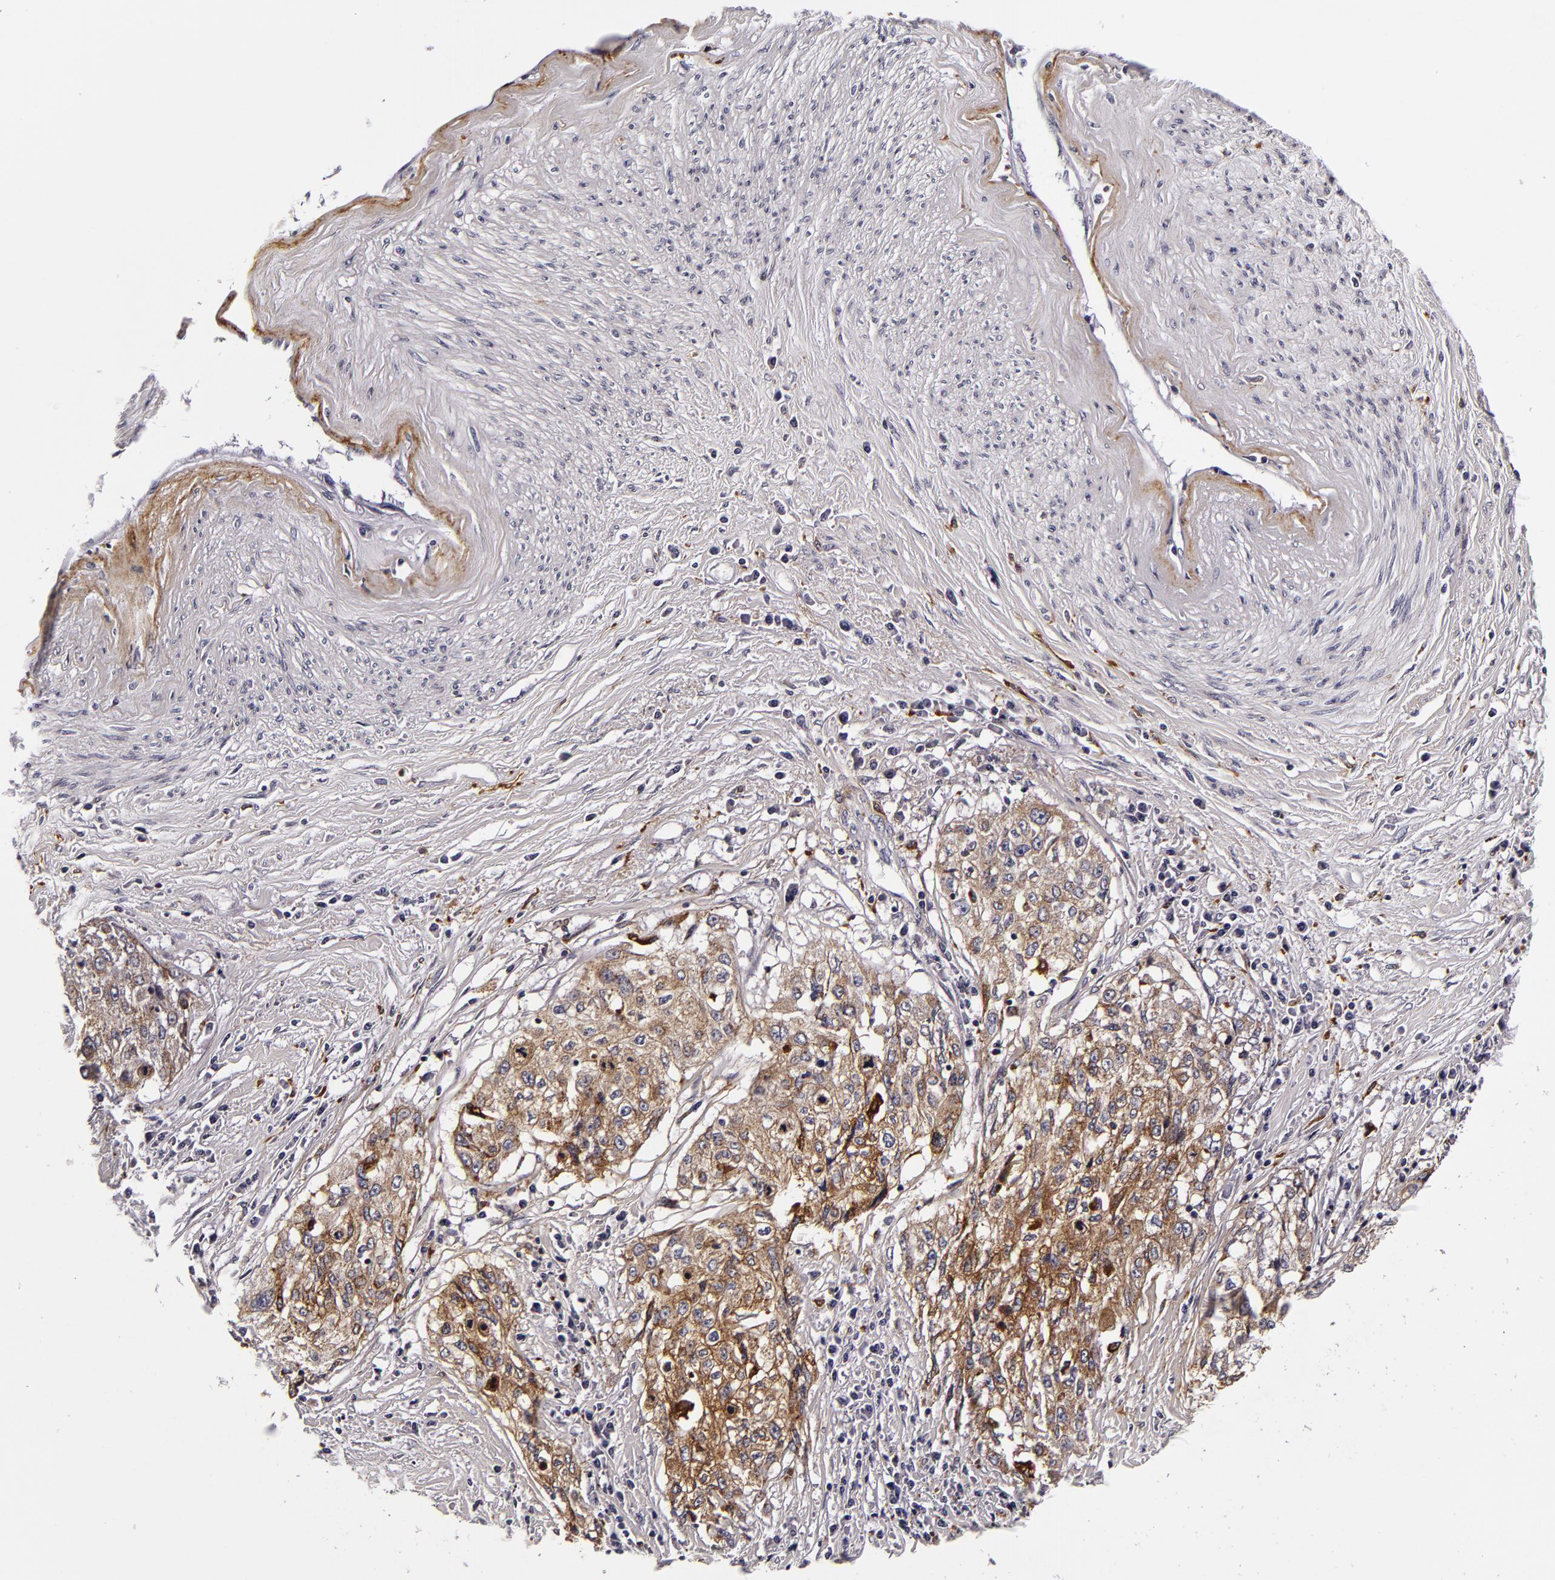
{"staining": {"intensity": "weak", "quantity": "25%-75%", "location": "cytoplasmic/membranous"}, "tissue": "cervical cancer", "cell_type": "Tumor cells", "image_type": "cancer", "snomed": [{"axis": "morphology", "description": "Squamous cell carcinoma, NOS"}, {"axis": "topography", "description": "Cervix"}], "caption": "Cervical cancer (squamous cell carcinoma) was stained to show a protein in brown. There is low levels of weak cytoplasmic/membranous positivity in about 25%-75% of tumor cells.", "gene": "LGALS3BP", "patient": {"sex": "female", "age": 57}}